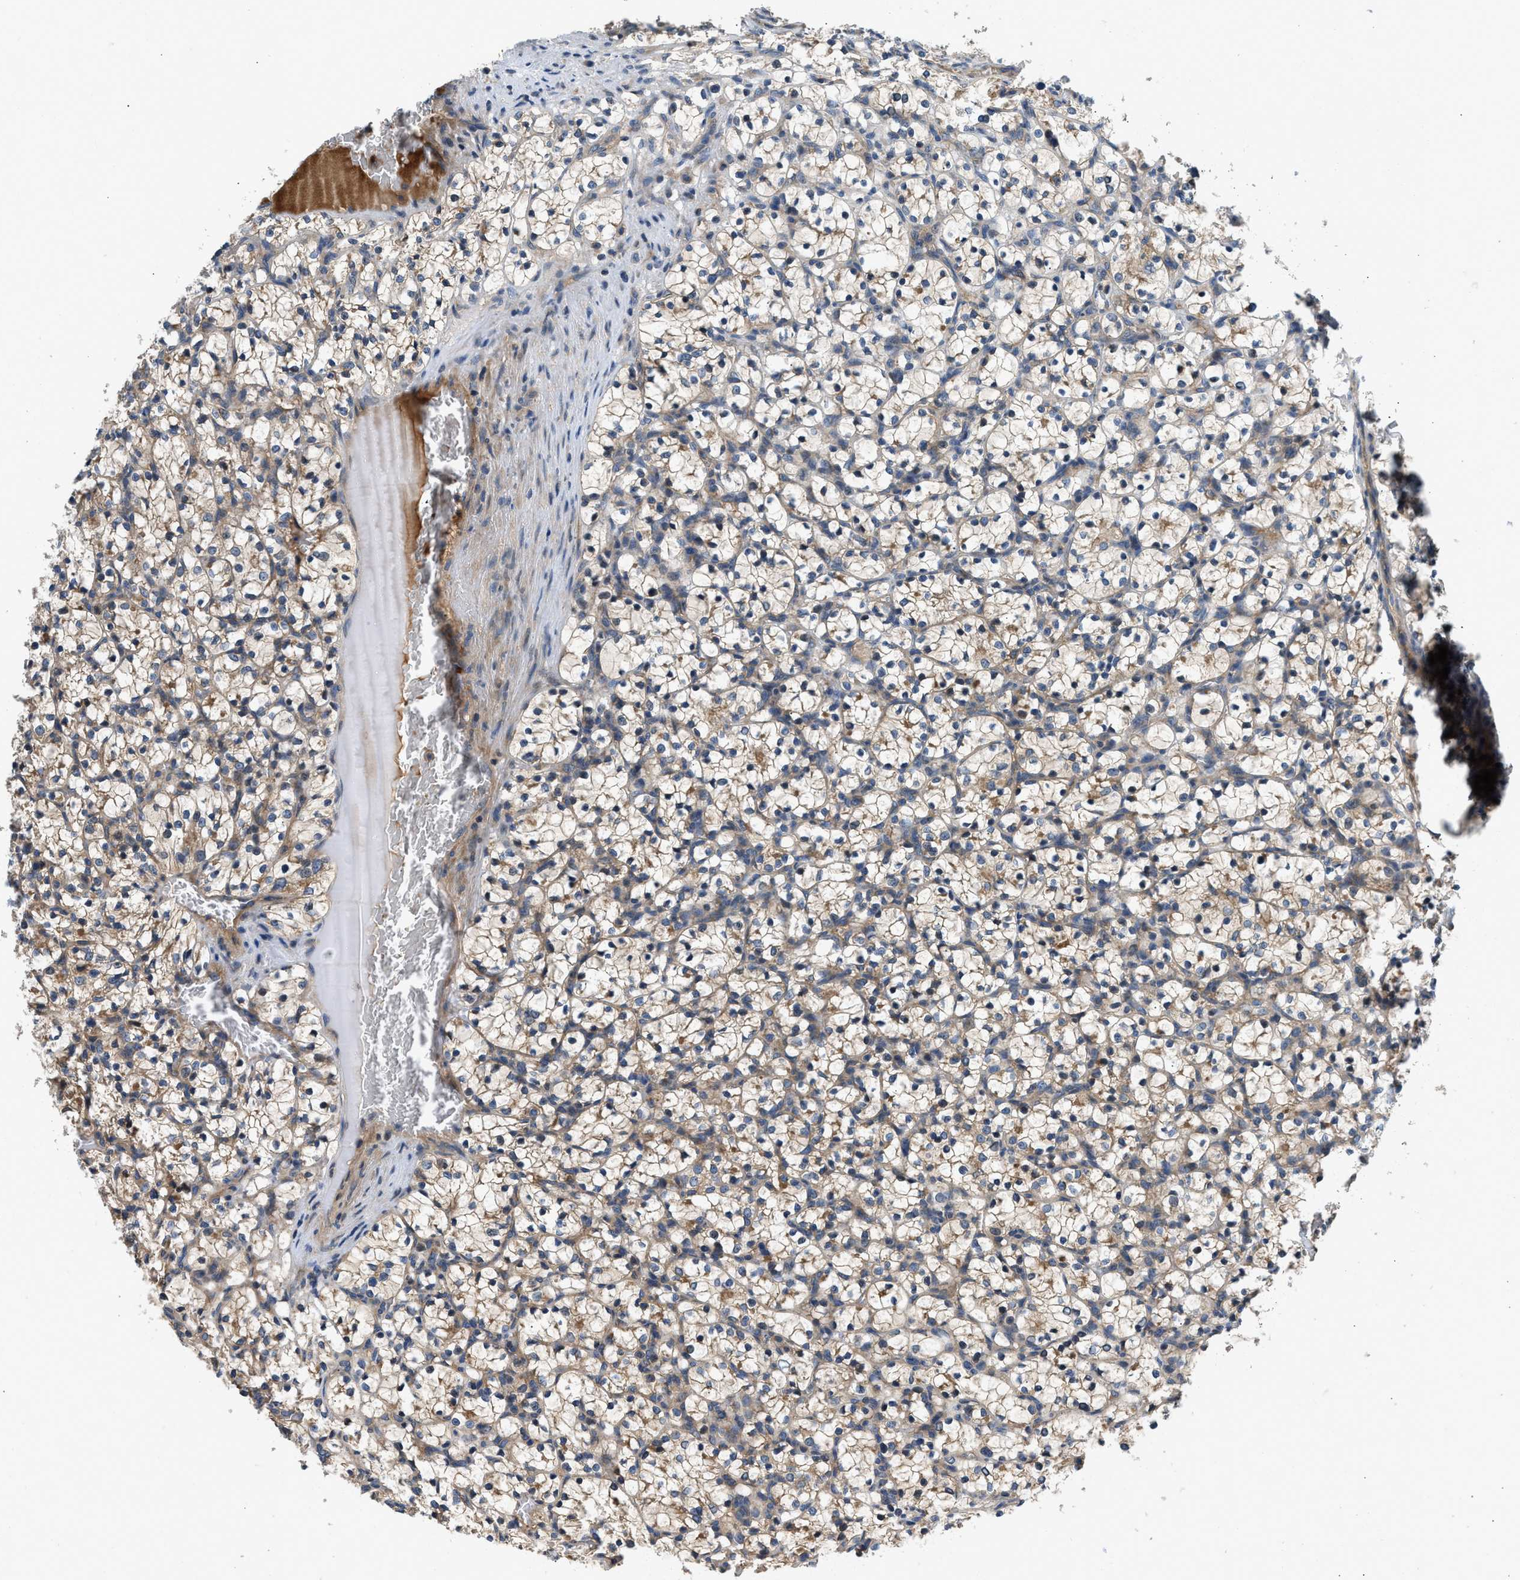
{"staining": {"intensity": "moderate", "quantity": ">75%", "location": "cytoplasmic/membranous"}, "tissue": "renal cancer", "cell_type": "Tumor cells", "image_type": "cancer", "snomed": [{"axis": "morphology", "description": "Adenocarcinoma, NOS"}, {"axis": "topography", "description": "Kidney"}], "caption": "Immunohistochemistry (IHC) (DAB (3,3'-diaminobenzidine)) staining of renal adenocarcinoma exhibits moderate cytoplasmic/membranous protein positivity in about >75% of tumor cells. (DAB (3,3'-diaminobenzidine) IHC, brown staining for protein, blue staining for nuclei).", "gene": "IL3RA", "patient": {"sex": "female", "age": 69}}